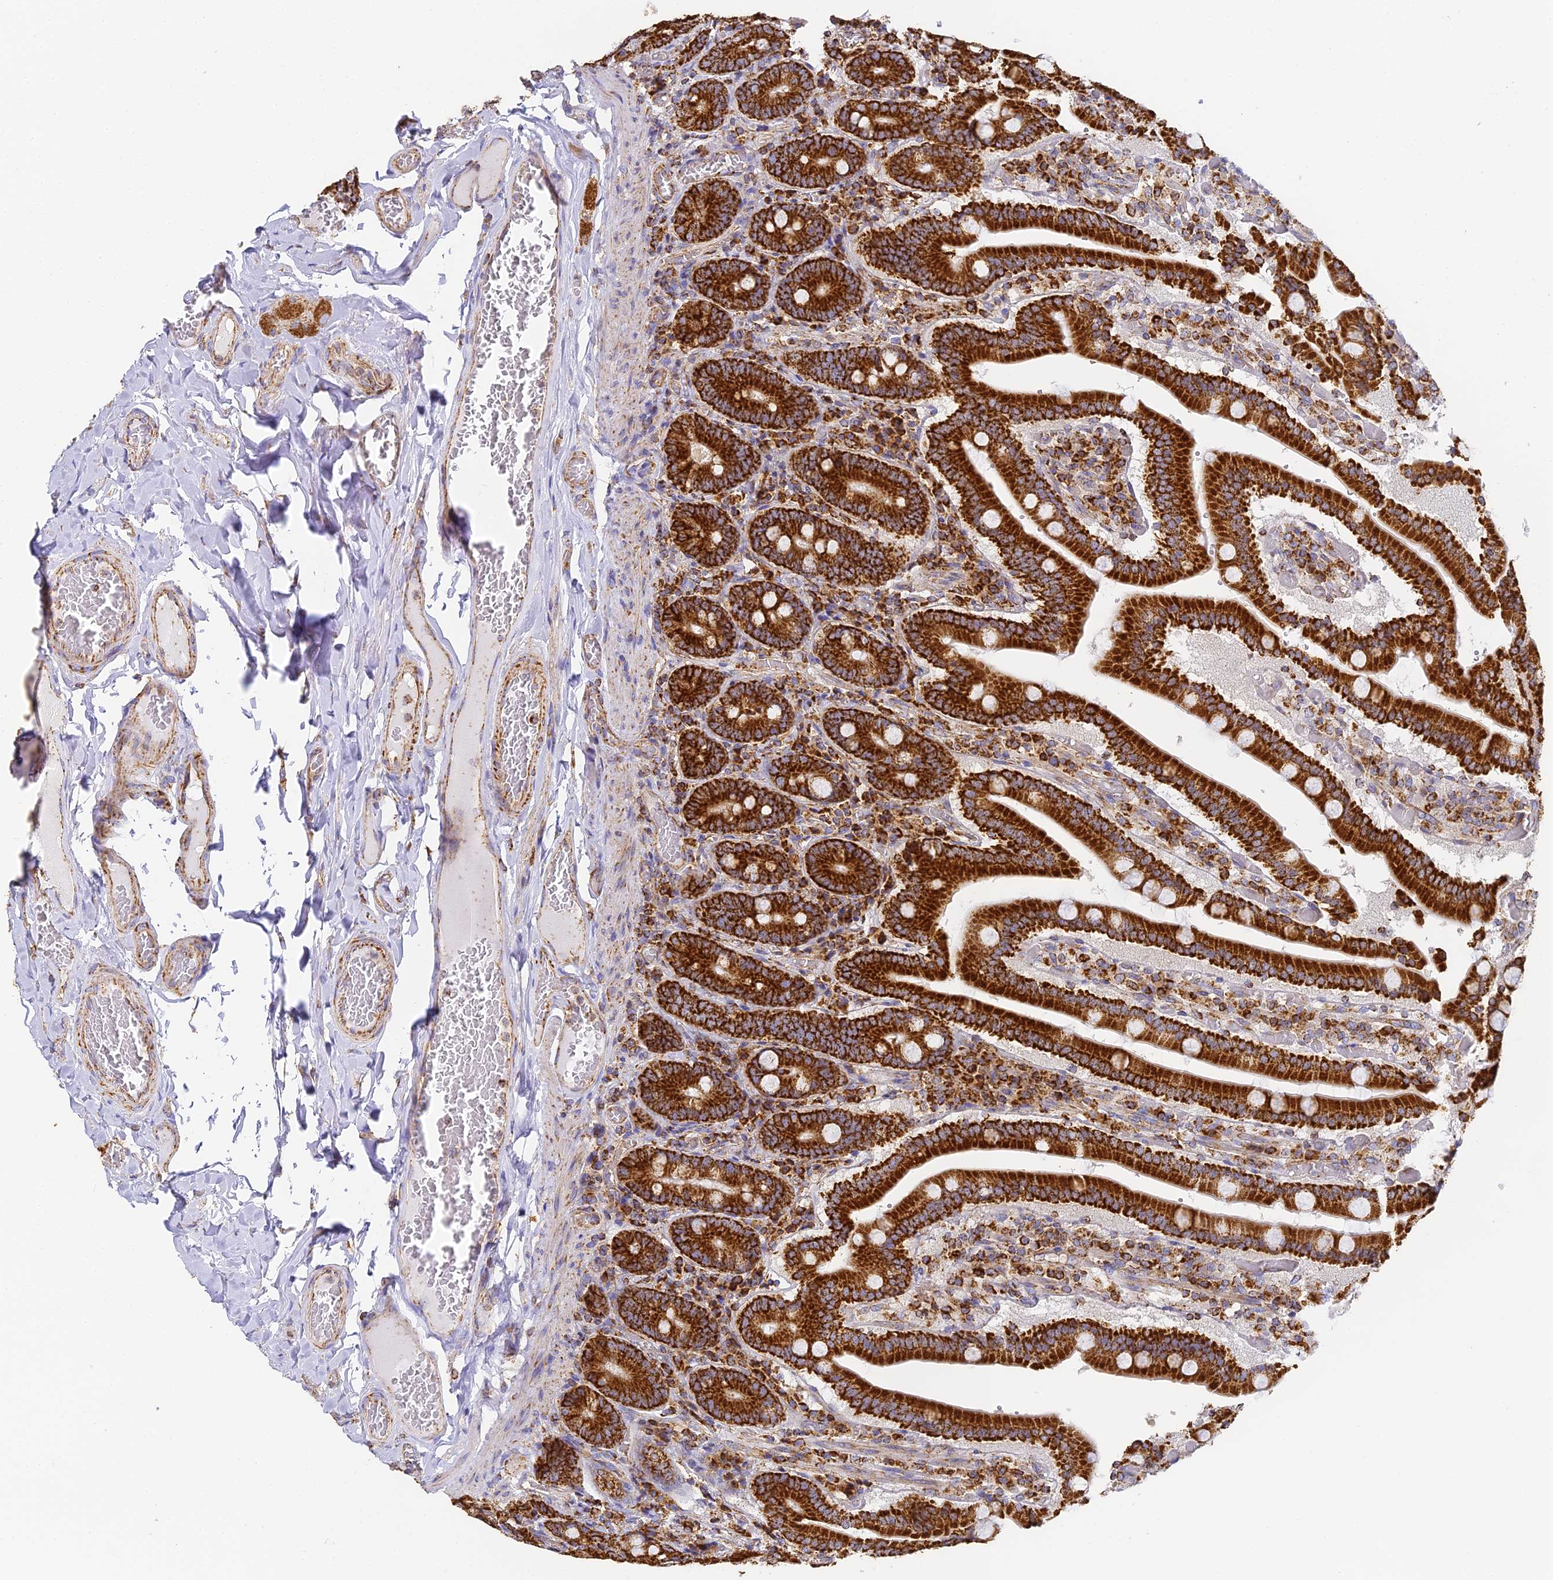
{"staining": {"intensity": "strong", "quantity": ">75%", "location": "cytoplasmic/membranous"}, "tissue": "duodenum", "cell_type": "Glandular cells", "image_type": "normal", "snomed": [{"axis": "morphology", "description": "Normal tissue, NOS"}, {"axis": "topography", "description": "Duodenum"}], "caption": "This micrograph exhibits immunohistochemistry (IHC) staining of normal human duodenum, with high strong cytoplasmic/membranous expression in approximately >75% of glandular cells.", "gene": "COX6C", "patient": {"sex": "female", "age": 62}}